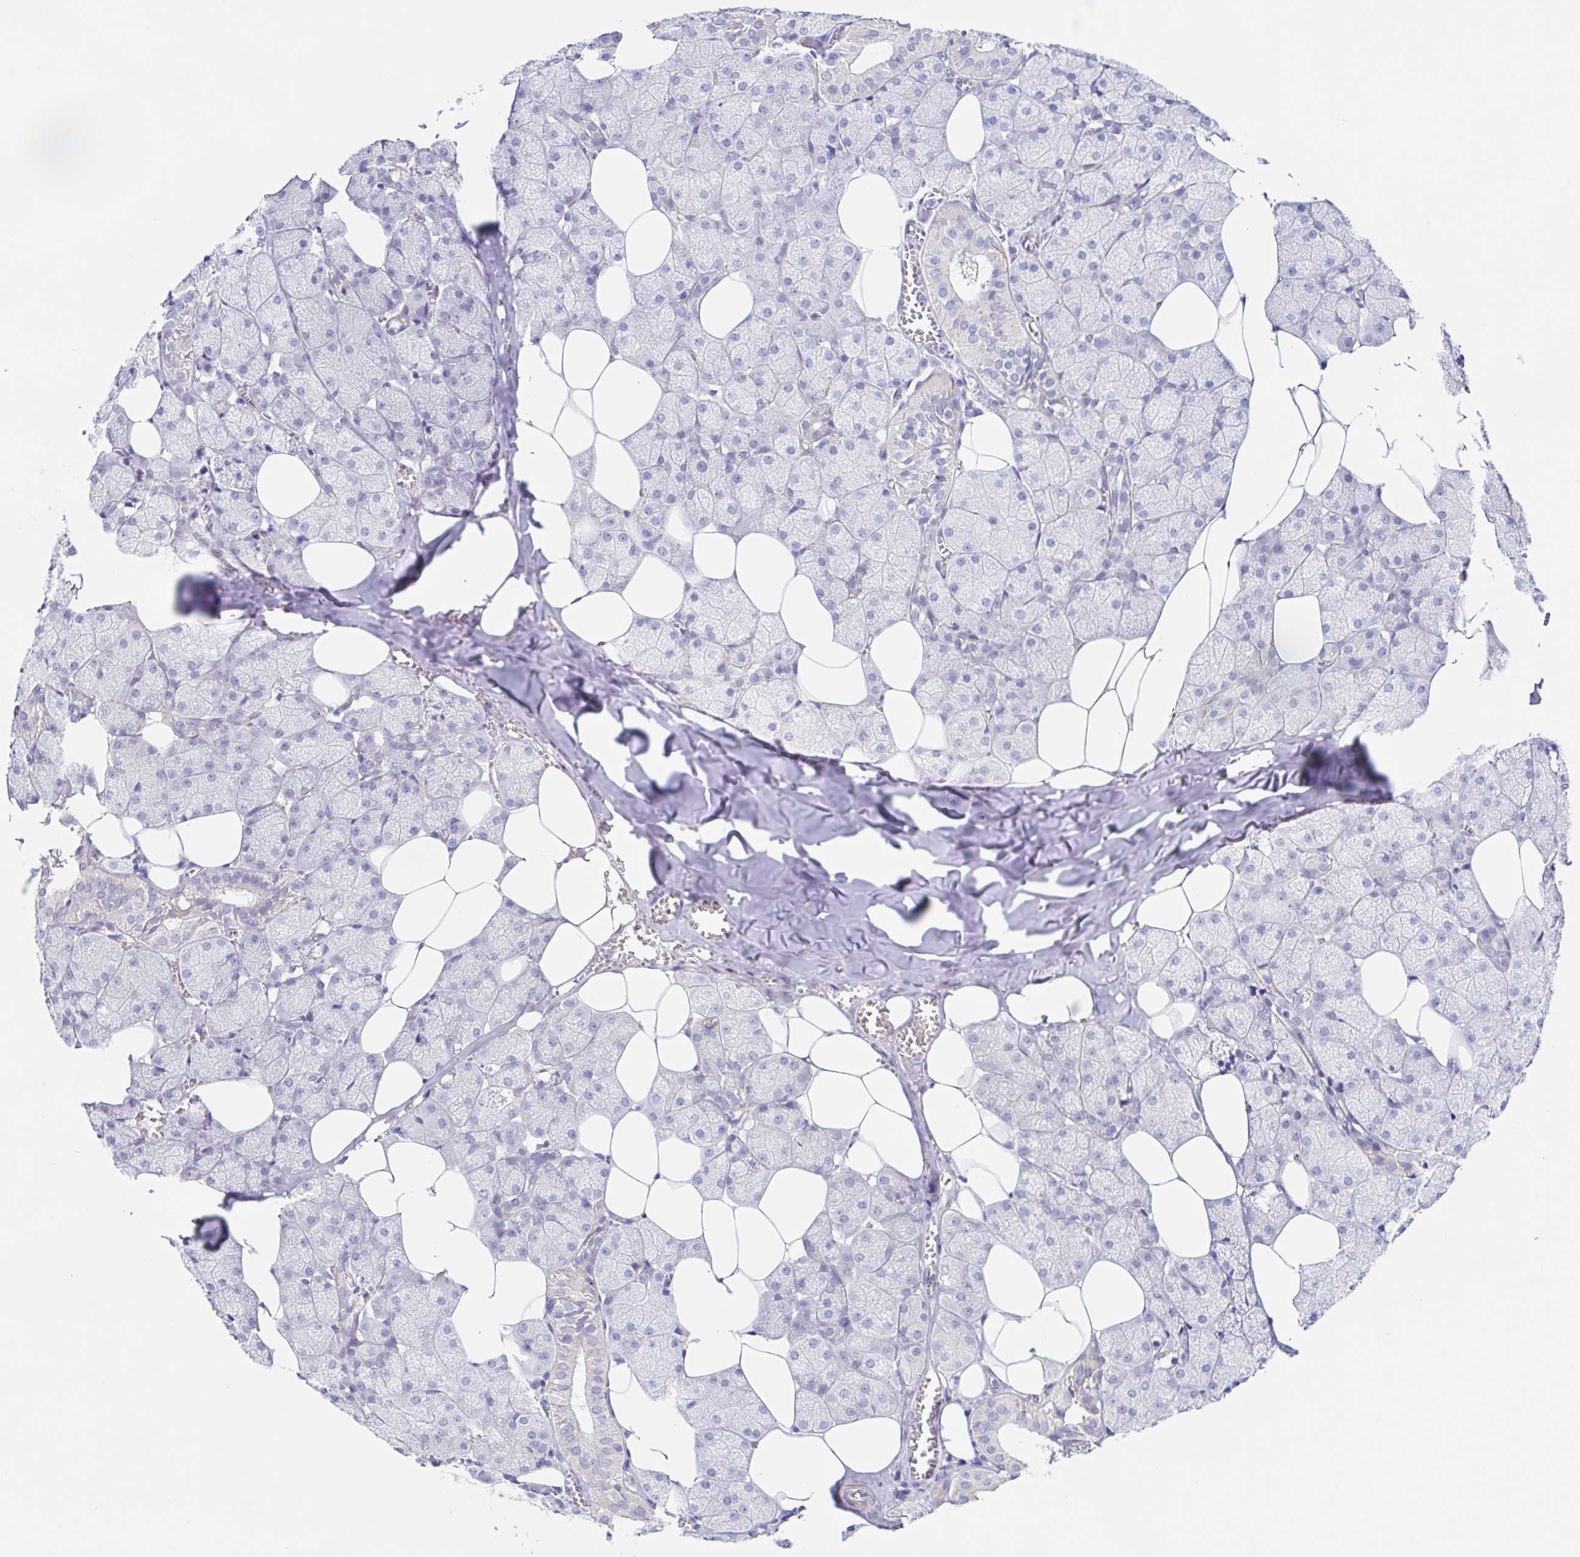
{"staining": {"intensity": "negative", "quantity": "none", "location": "none"}, "tissue": "salivary gland", "cell_type": "Glandular cells", "image_type": "normal", "snomed": [{"axis": "morphology", "description": "Normal tissue, NOS"}, {"axis": "topography", "description": "Salivary gland"}, {"axis": "topography", "description": "Peripheral nerve tissue"}], "caption": "Glandular cells are negative for protein expression in unremarkable human salivary gland. (DAB IHC visualized using brightfield microscopy, high magnification).", "gene": "DCAF17", "patient": {"sex": "male", "age": 38}}